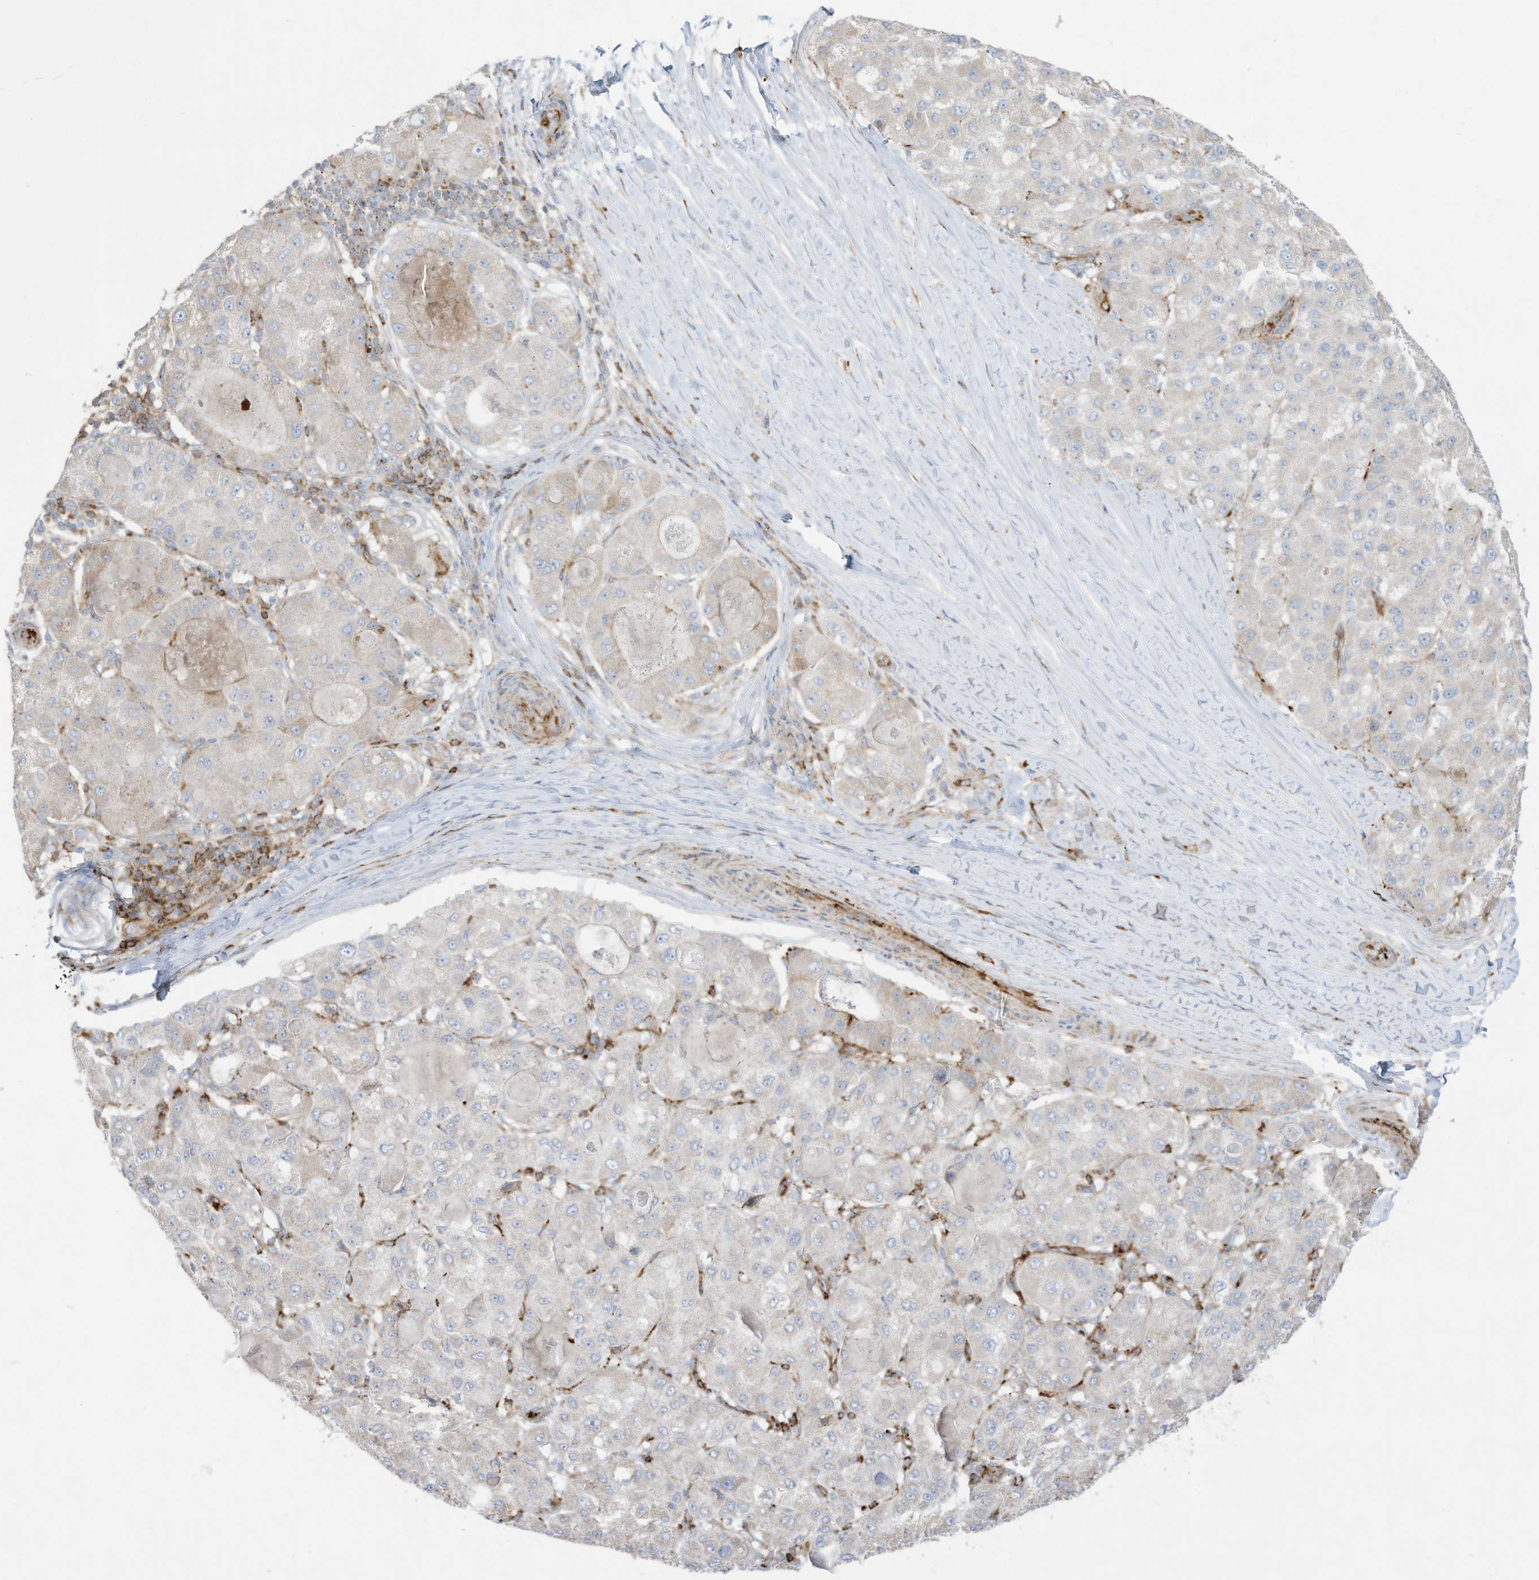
{"staining": {"intensity": "negative", "quantity": "none", "location": "none"}, "tissue": "liver cancer", "cell_type": "Tumor cells", "image_type": "cancer", "snomed": [{"axis": "morphology", "description": "Carcinoma, Hepatocellular, NOS"}, {"axis": "topography", "description": "Liver"}], "caption": "Micrograph shows no significant protein staining in tumor cells of liver hepatocellular carcinoma.", "gene": "THNSL2", "patient": {"sex": "male", "age": 80}}